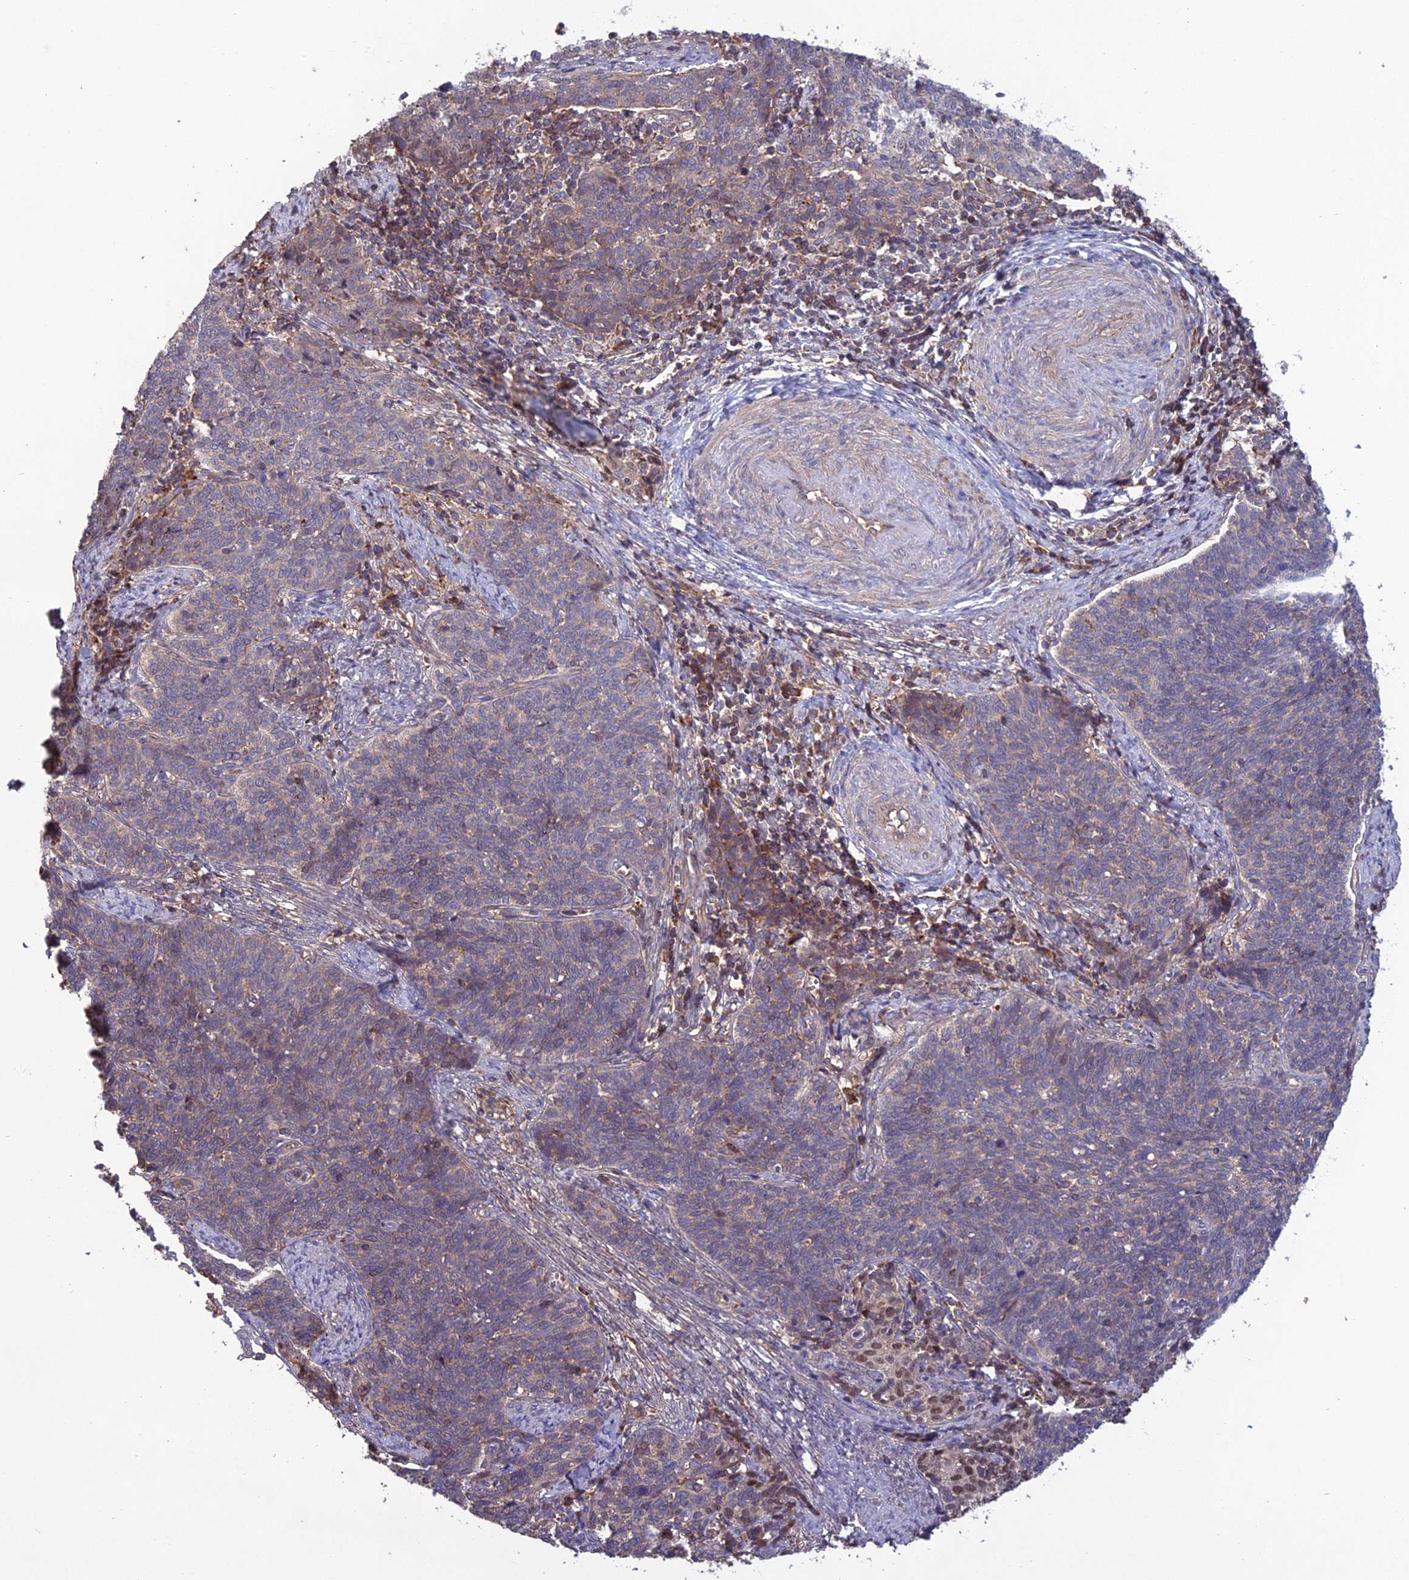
{"staining": {"intensity": "weak", "quantity": "25%-75%", "location": "cytoplasmic/membranous"}, "tissue": "cervical cancer", "cell_type": "Tumor cells", "image_type": "cancer", "snomed": [{"axis": "morphology", "description": "Squamous cell carcinoma, NOS"}, {"axis": "topography", "description": "Cervix"}], "caption": "Immunohistochemical staining of cervical cancer (squamous cell carcinoma) shows weak cytoplasmic/membranous protein positivity in approximately 25%-75% of tumor cells. (brown staining indicates protein expression, while blue staining denotes nuclei).", "gene": "GALR2", "patient": {"sex": "female", "age": 39}}